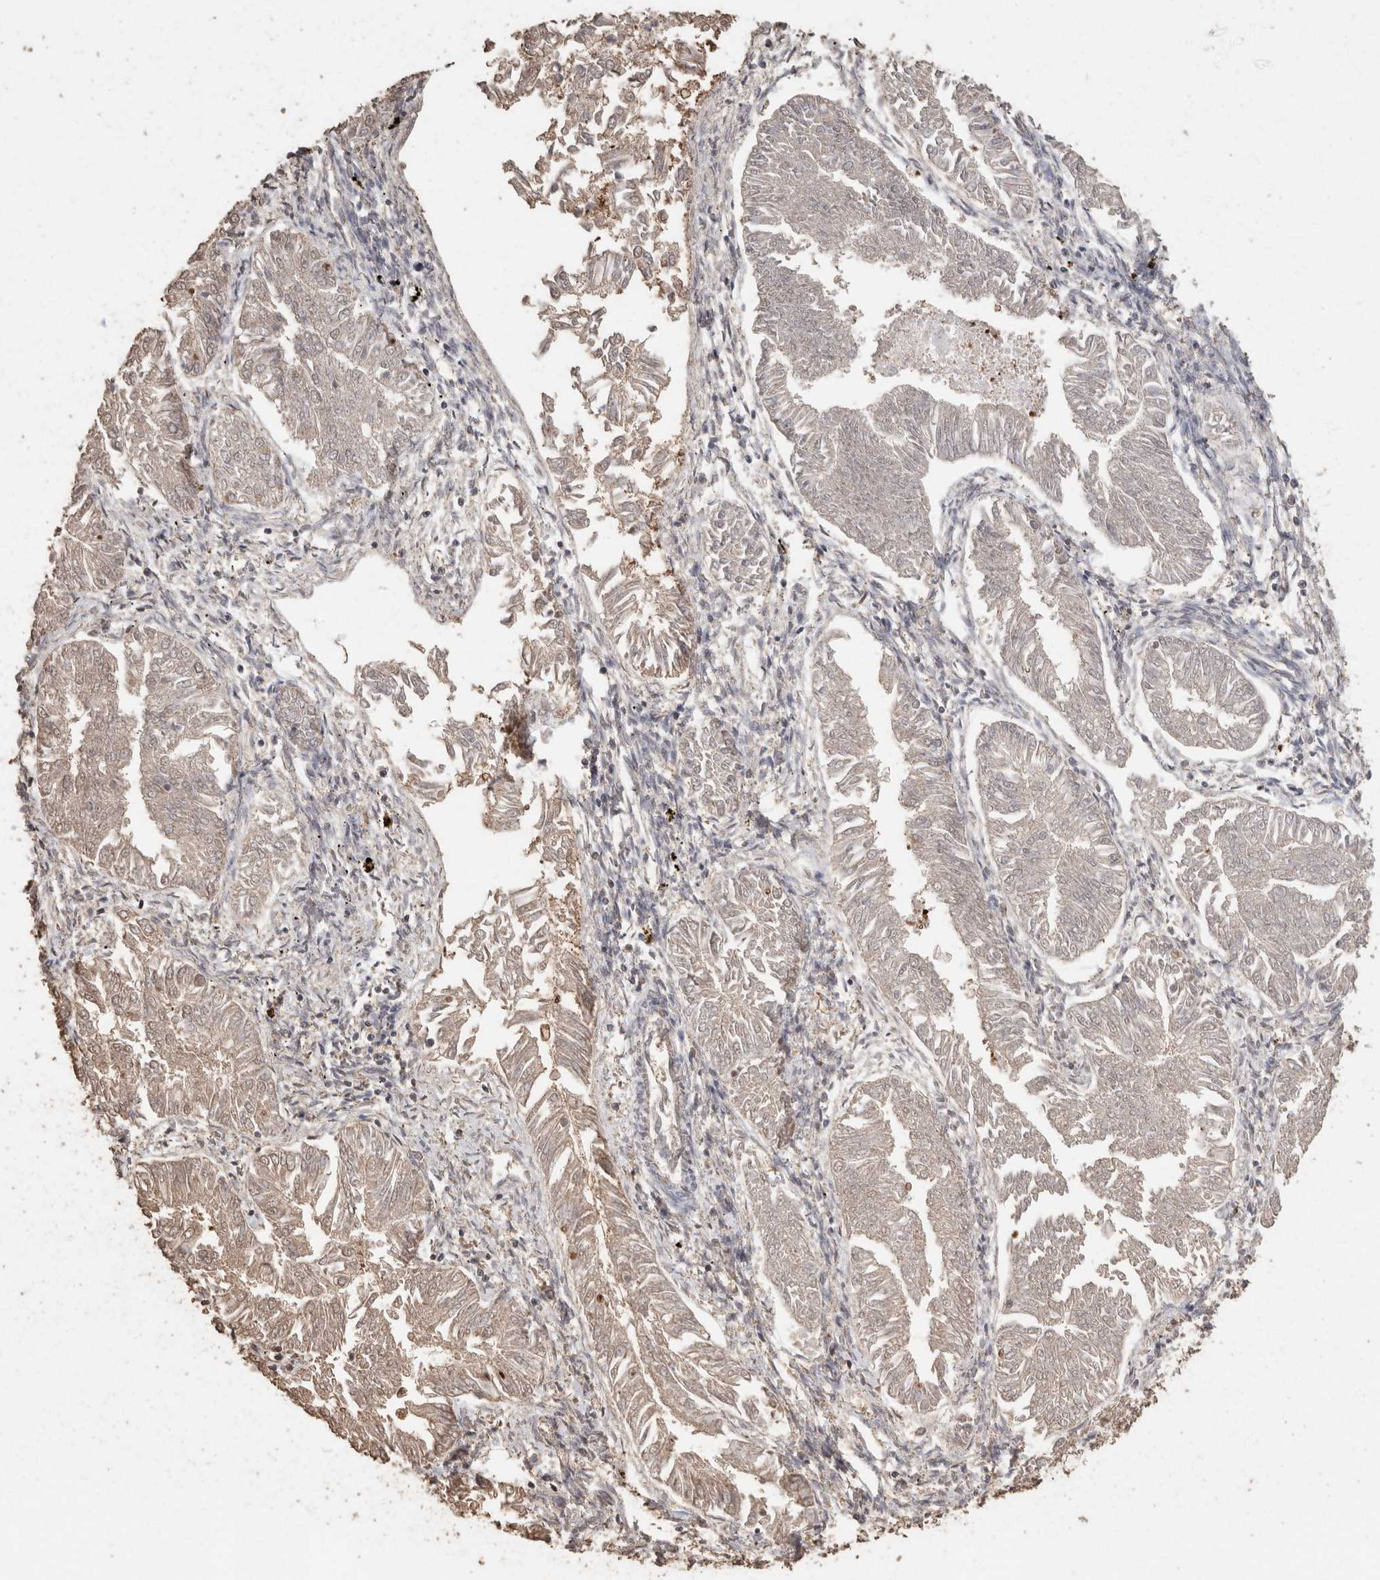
{"staining": {"intensity": "weak", "quantity": "<25%", "location": "cytoplasmic/membranous"}, "tissue": "endometrial cancer", "cell_type": "Tumor cells", "image_type": "cancer", "snomed": [{"axis": "morphology", "description": "Adenocarcinoma, NOS"}, {"axis": "topography", "description": "Endometrium"}], "caption": "An IHC photomicrograph of endometrial cancer is shown. There is no staining in tumor cells of endometrial cancer.", "gene": "CX3CL1", "patient": {"sex": "female", "age": 53}}